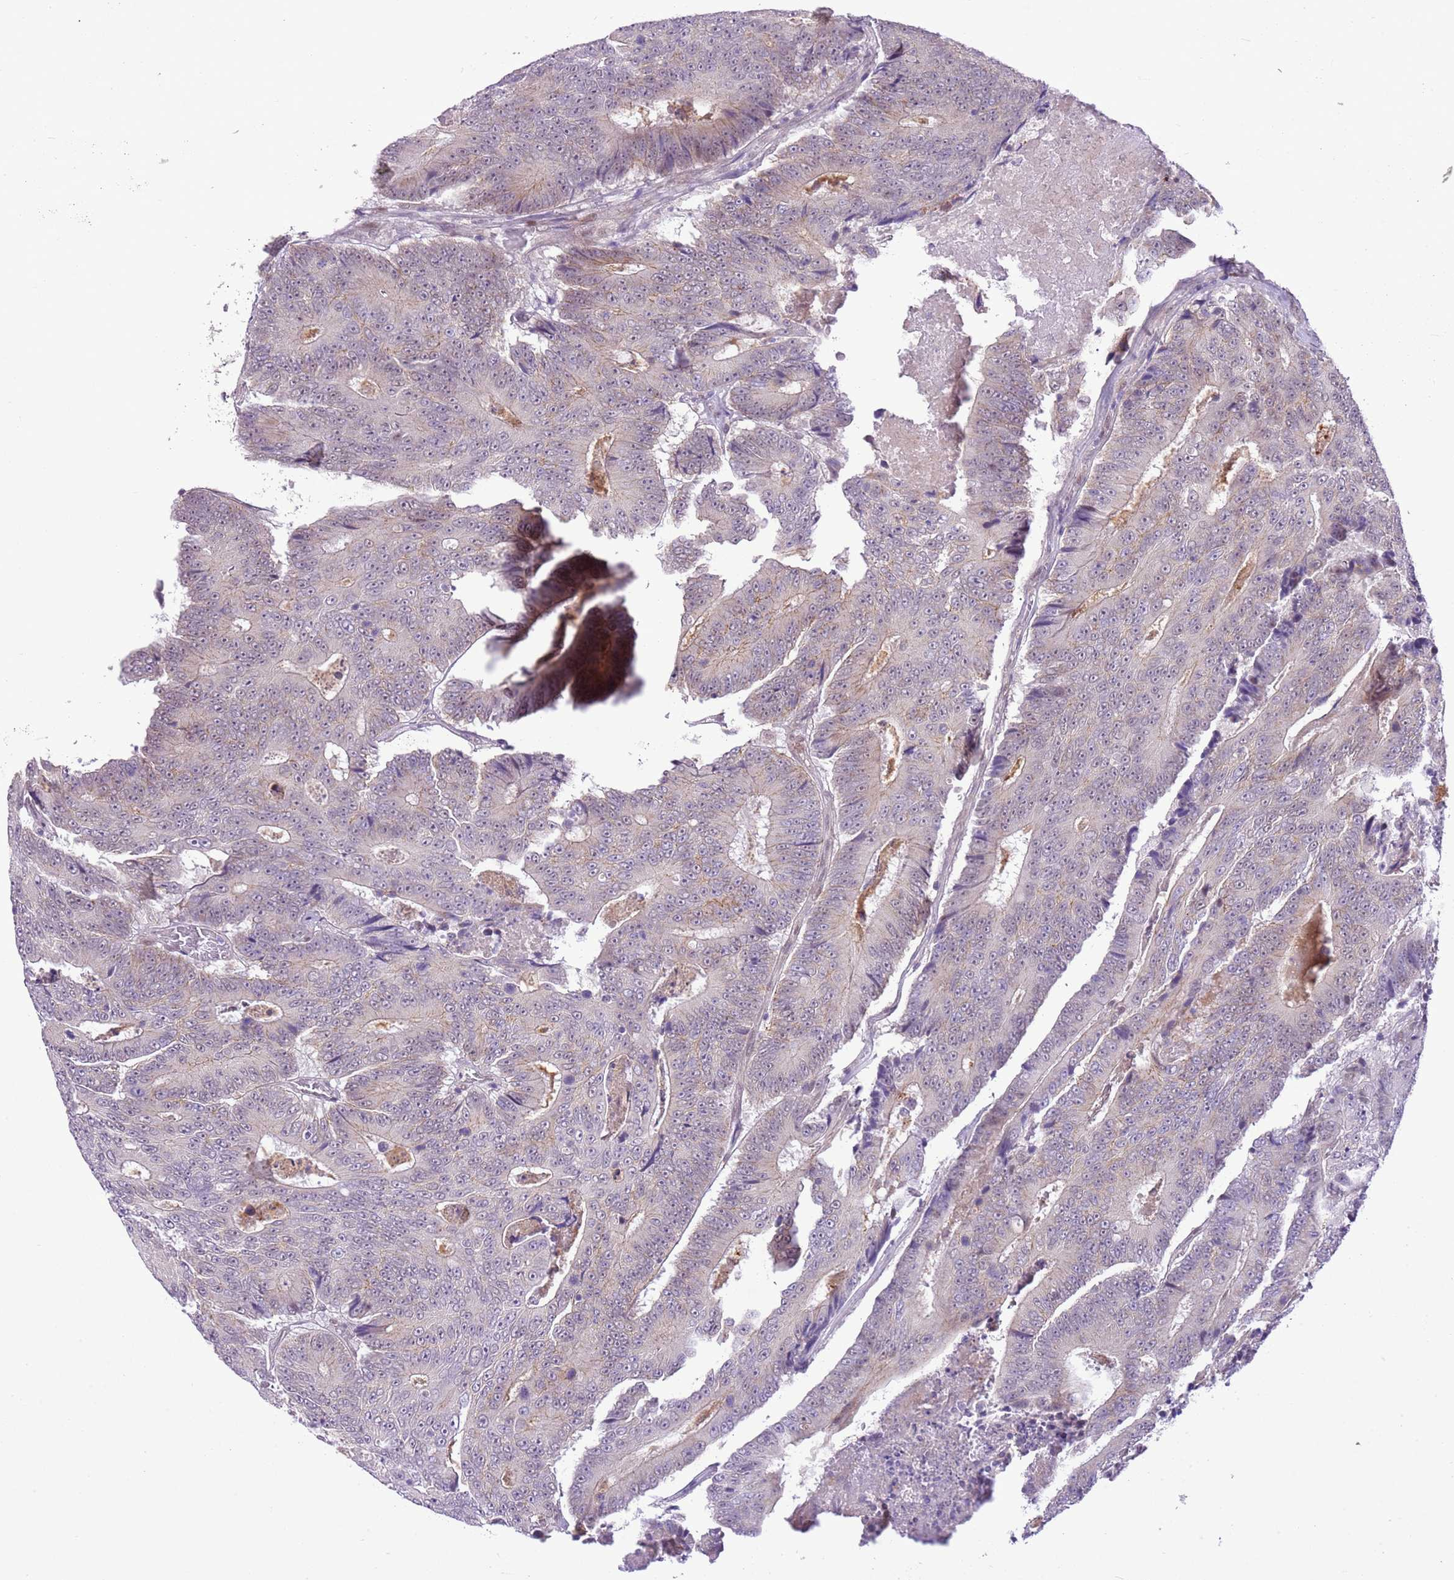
{"staining": {"intensity": "weak", "quantity": "<25%", "location": "cytoplasmic/membranous"}, "tissue": "colorectal cancer", "cell_type": "Tumor cells", "image_type": "cancer", "snomed": [{"axis": "morphology", "description": "Adenocarcinoma, NOS"}, {"axis": "topography", "description": "Colon"}], "caption": "An image of colorectal cancer (adenocarcinoma) stained for a protein shows no brown staining in tumor cells. (DAB immunohistochemistry (IHC), high magnification).", "gene": "NACC2", "patient": {"sex": "male", "age": 83}}